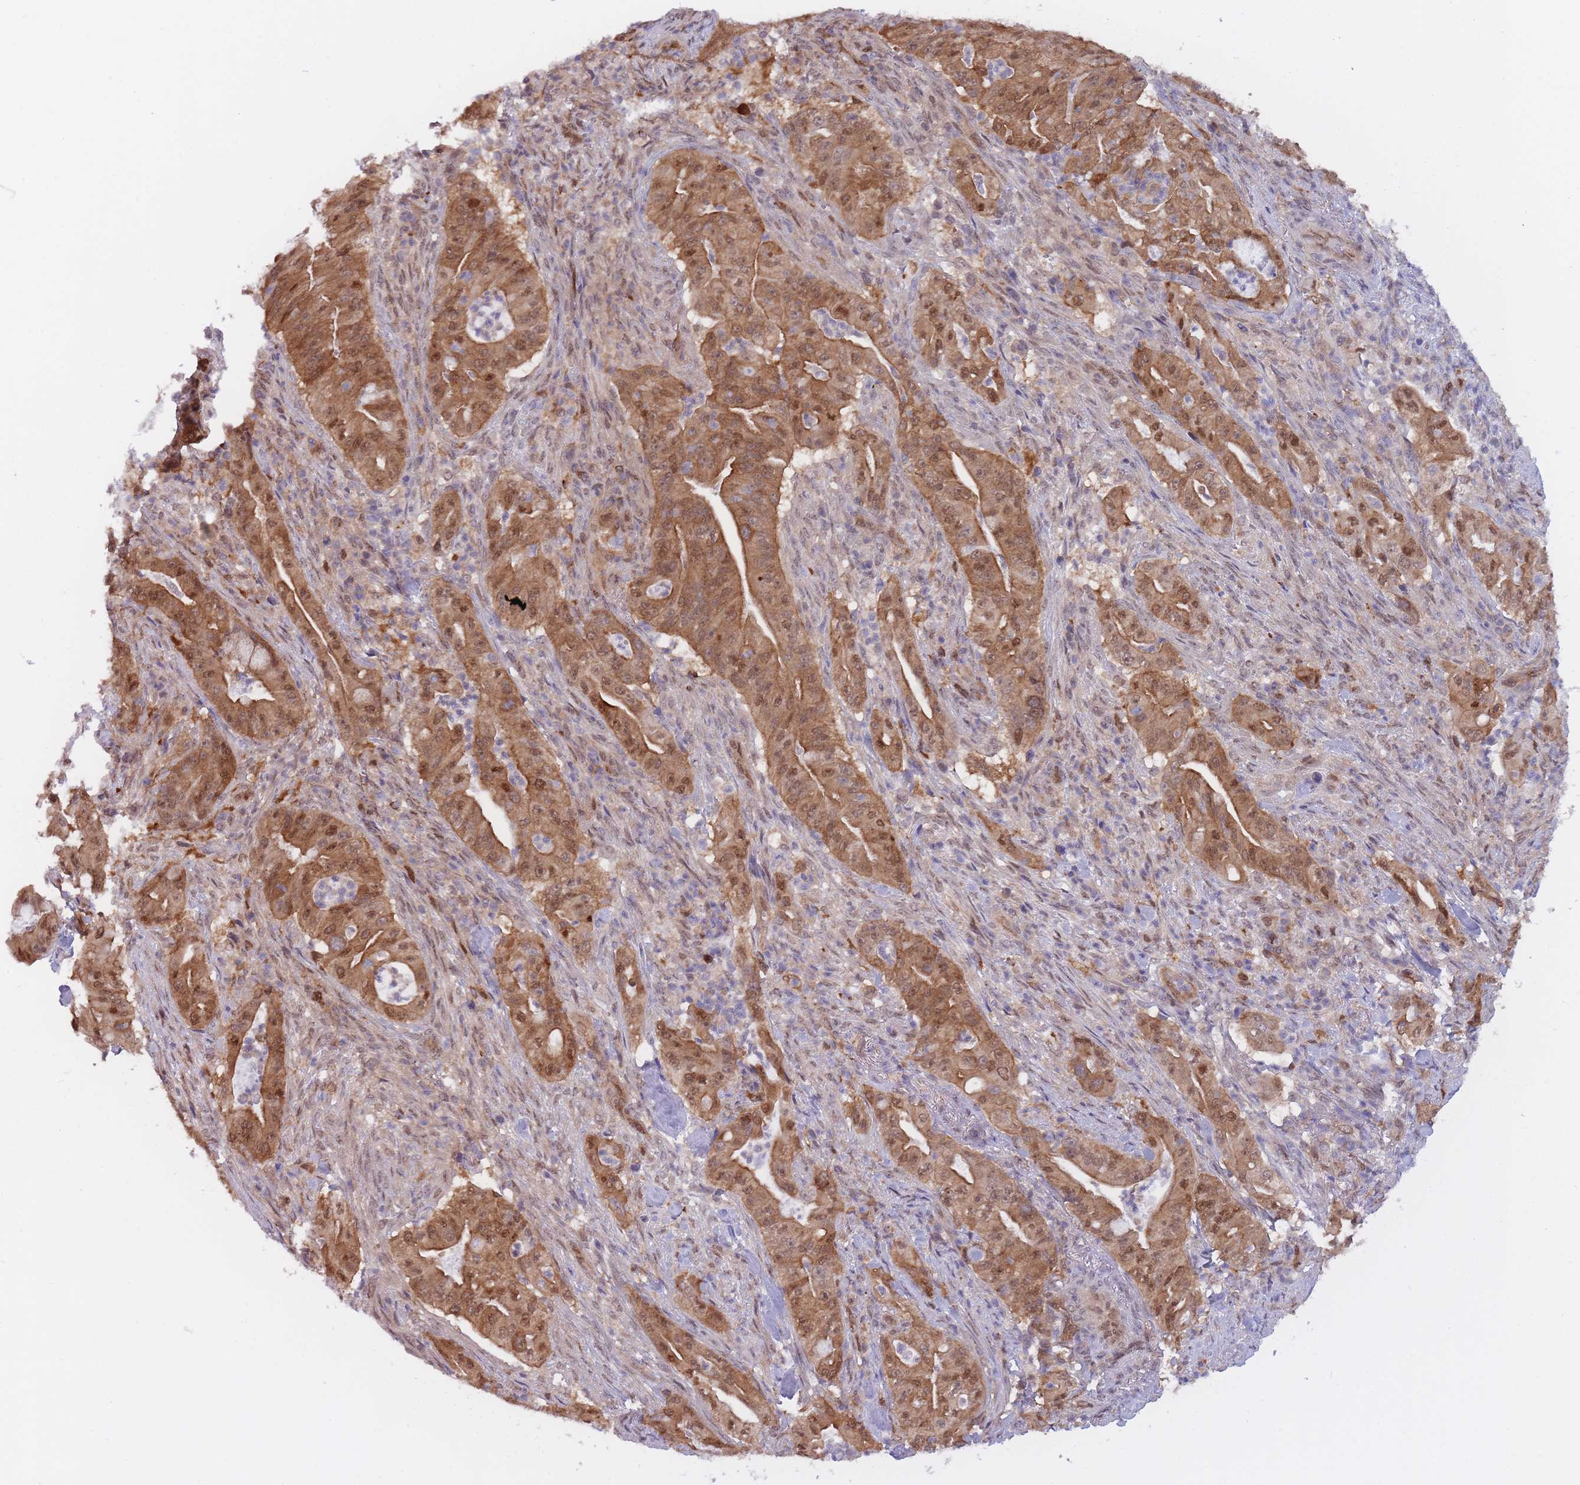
{"staining": {"intensity": "moderate", "quantity": ">75%", "location": "cytoplasmic/membranous,nuclear"}, "tissue": "pancreatic cancer", "cell_type": "Tumor cells", "image_type": "cancer", "snomed": [{"axis": "morphology", "description": "Adenocarcinoma, NOS"}, {"axis": "topography", "description": "Pancreas"}], "caption": "A brown stain labels moderate cytoplasmic/membranous and nuclear expression of a protein in pancreatic cancer tumor cells.", "gene": "NSFL1C", "patient": {"sex": "male", "age": 71}}